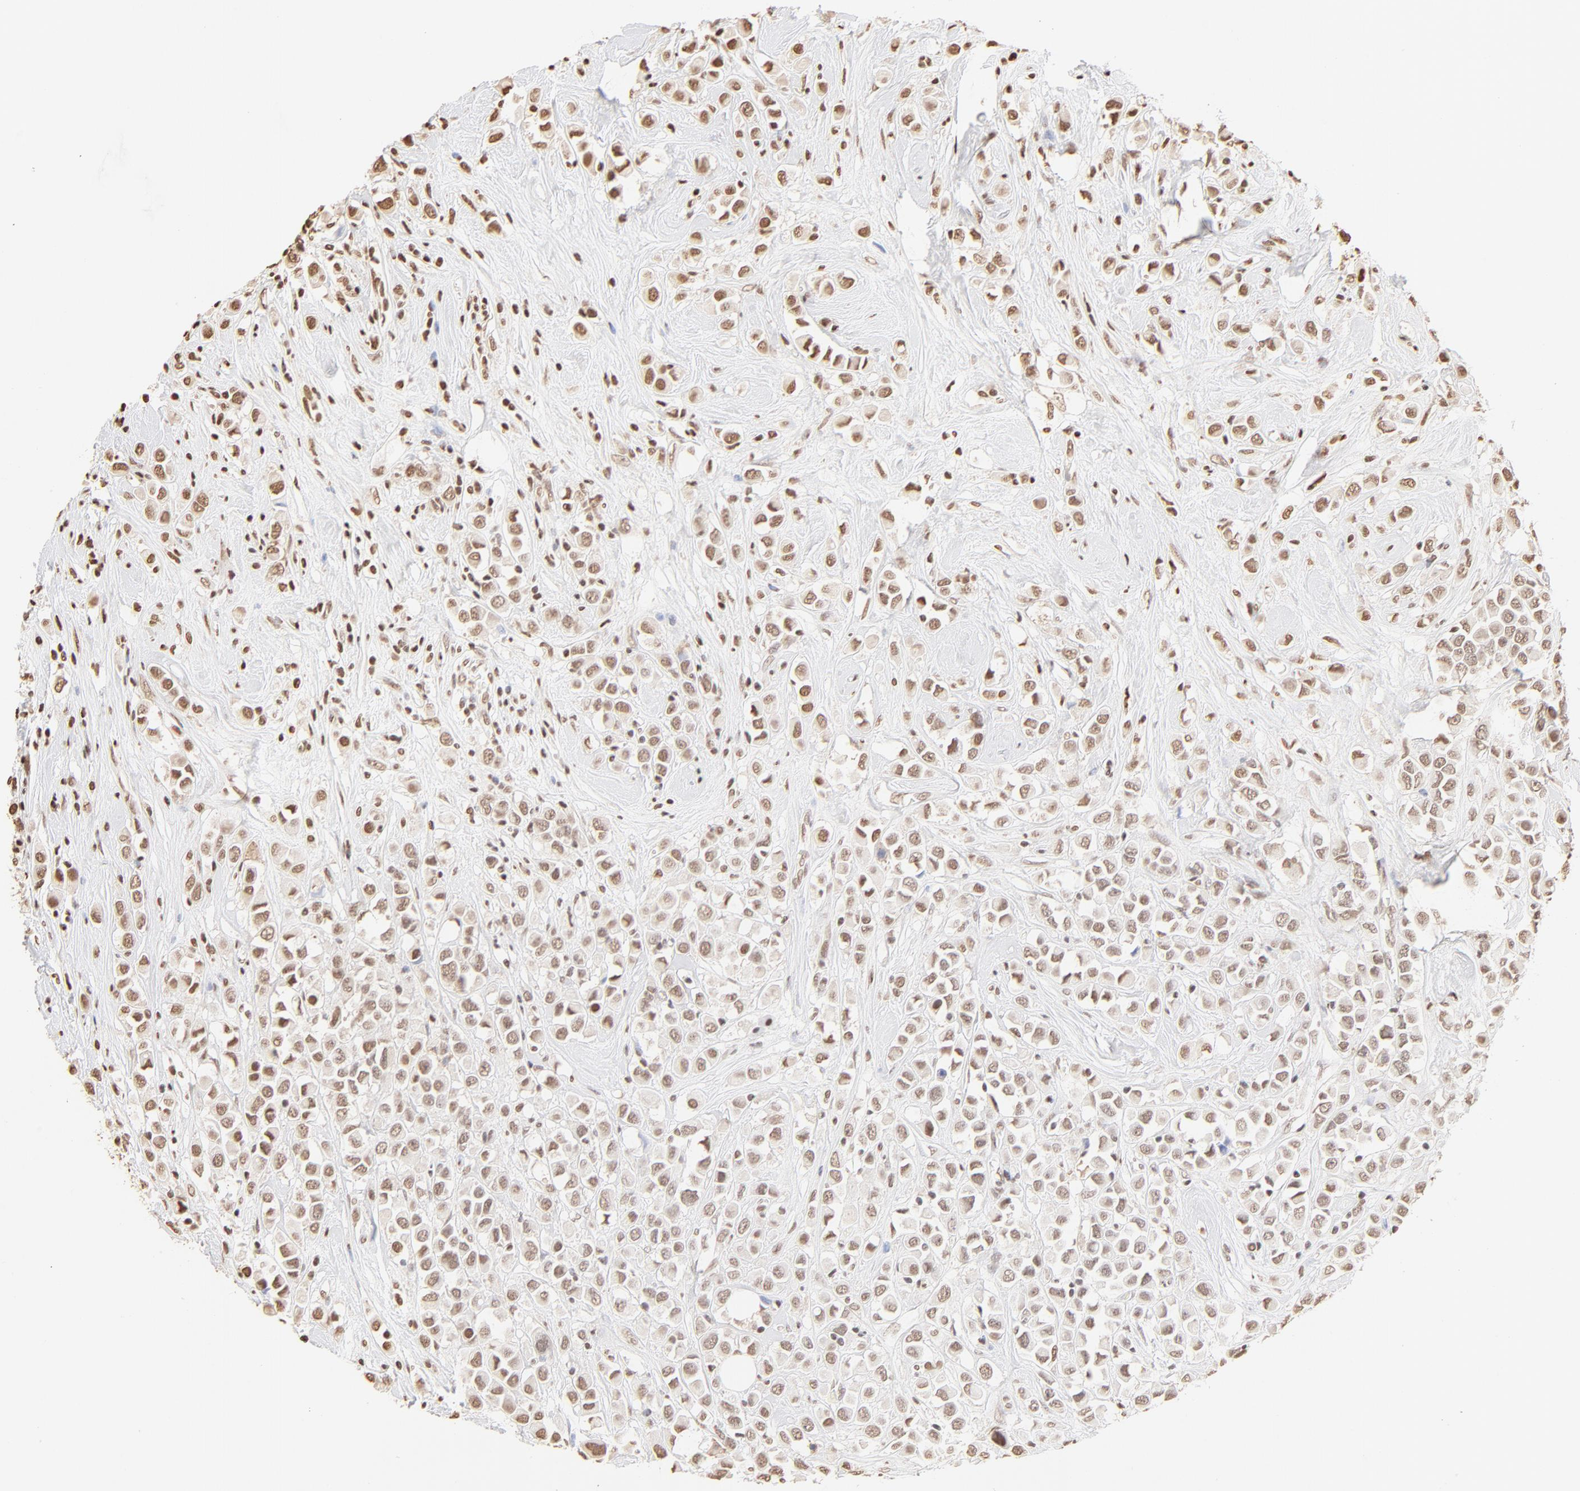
{"staining": {"intensity": "moderate", "quantity": ">75%", "location": "nuclear"}, "tissue": "breast cancer", "cell_type": "Tumor cells", "image_type": "cancer", "snomed": [{"axis": "morphology", "description": "Duct carcinoma"}, {"axis": "topography", "description": "Breast"}], "caption": "Immunohistochemistry (IHC) (DAB) staining of invasive ductal carcinoma (breast) reveals moderate nuclear protein staining in approximately >75% of tumor cells.", "gene": "ZNF540", "patient": {"sex": "female", "age": 61}}